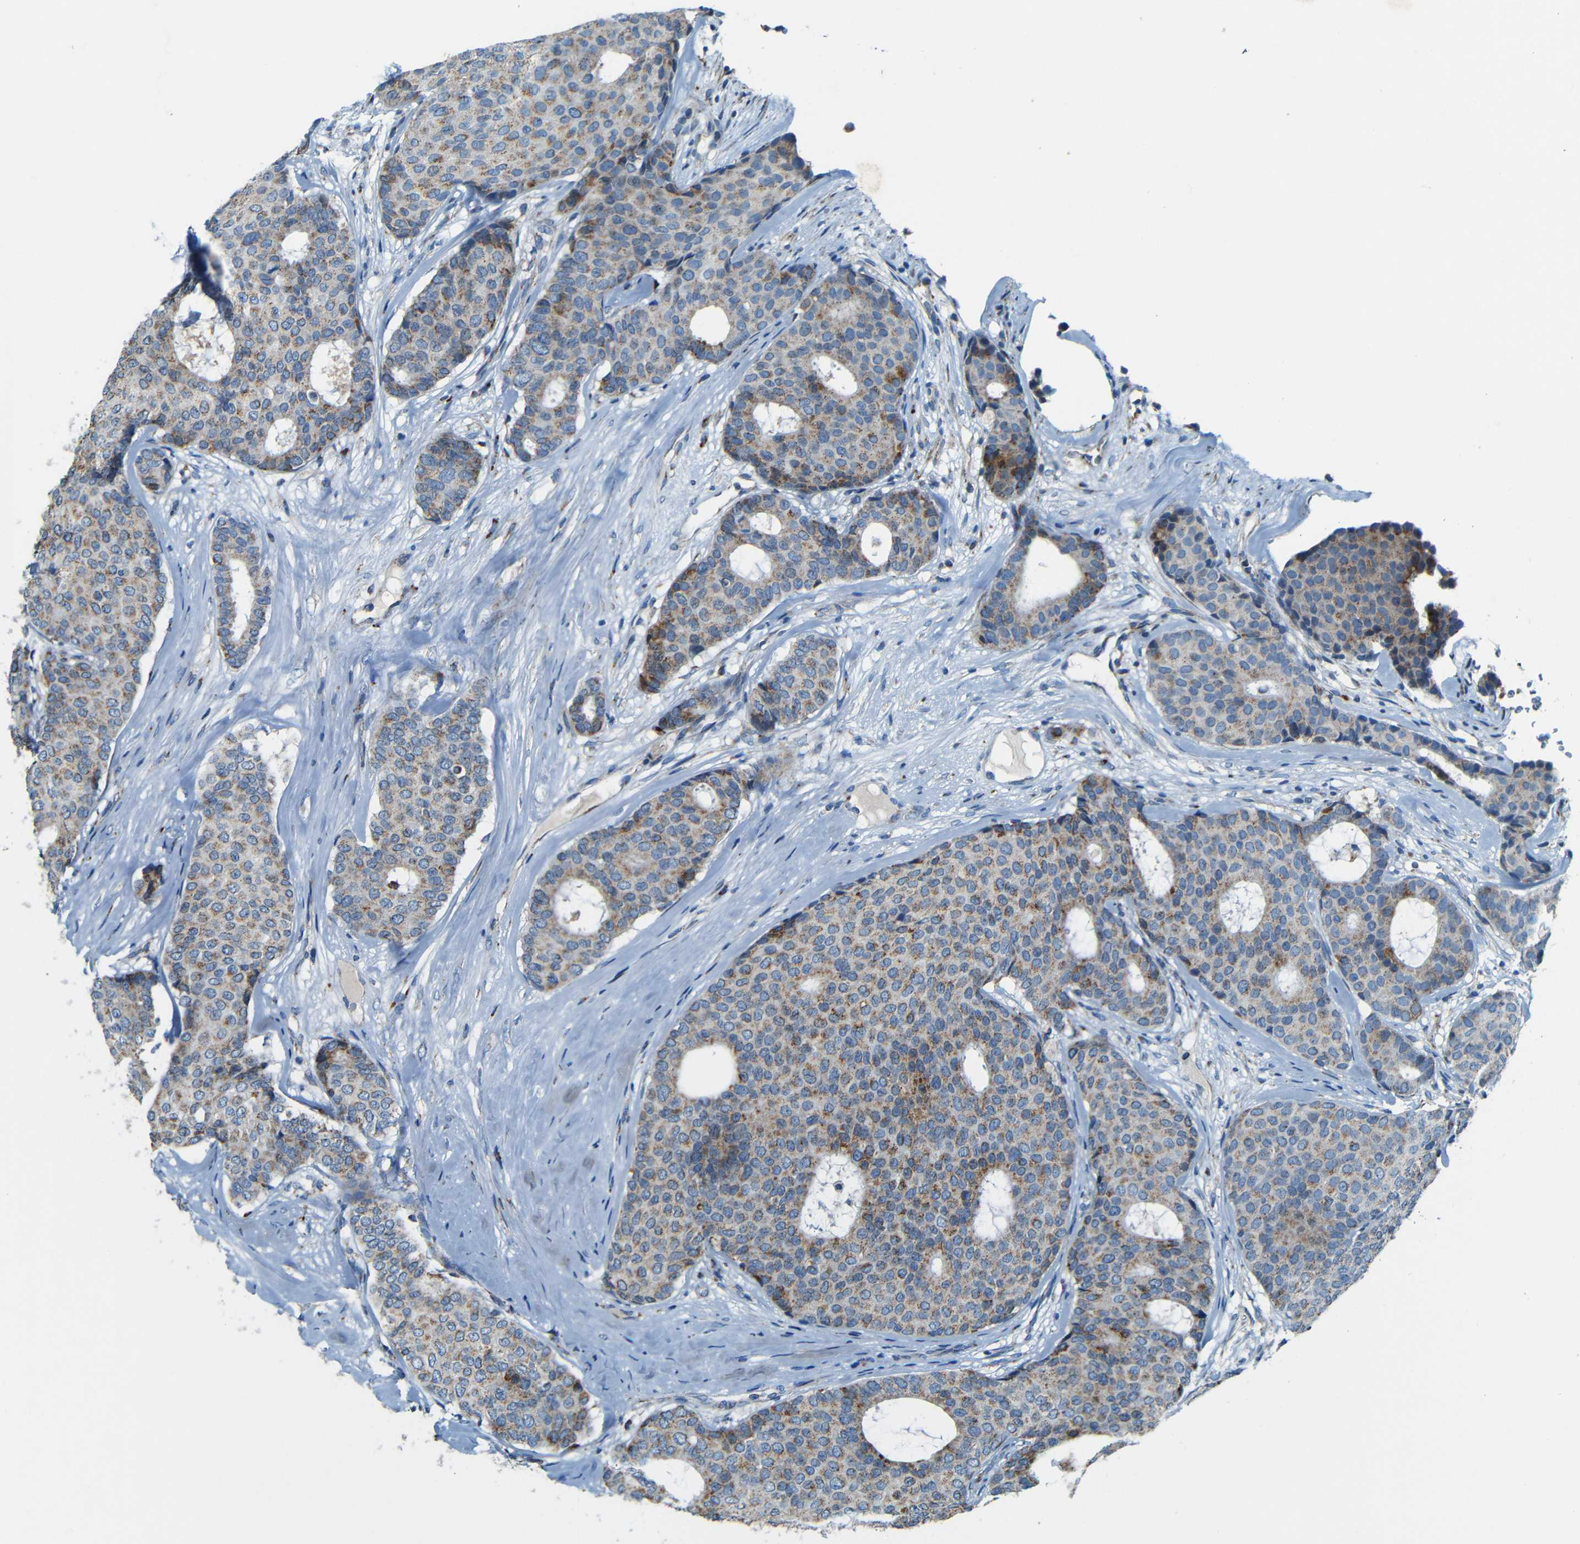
{"staining": {"intensity": "moderate", "quantity": "25%-75%", "location": "cytoplasmic/membranous"}, "tissue": "breast cancer", "cell_type": "Tumor cells", "image_type": "cancer", "snomed": [{"axis": "morphology", "description": "Duct carcinoma"}, {"axis": "topography", "description": "Breast"}], "caption": "There is medium levels of moderate cytoplasmic/membranous staining in tumor cells of infiltrating ductal carcinoma (breast), as demonstrated by immunohistochemical staining (brown color).", "gene": "WSCD2", "patient": {"sex": "female", "age": 75}}